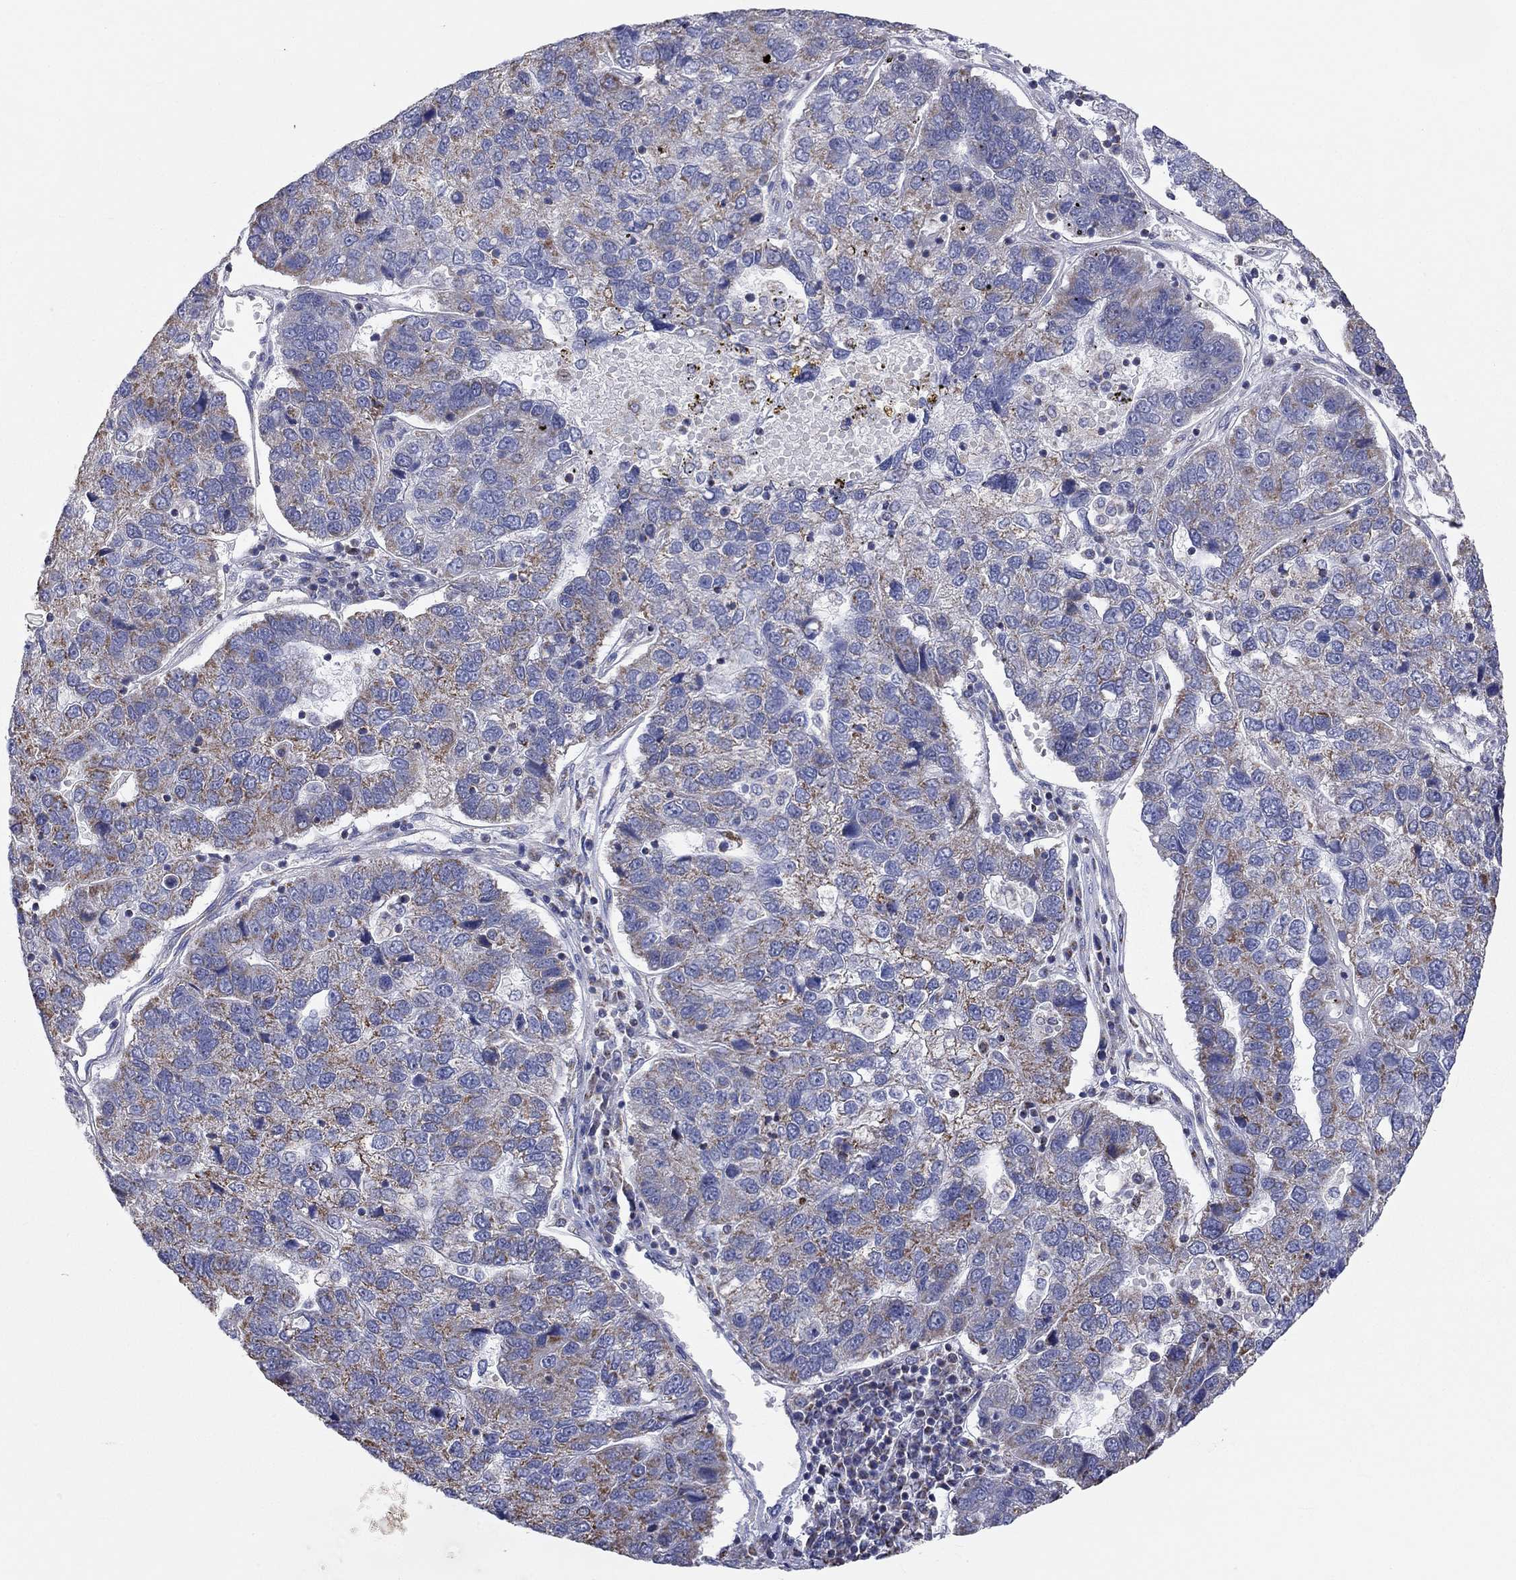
{"staining": {"intensity": "strong", "quantity": "25%-75%", "location": "cytoplasmic/membranous"}, "tissue": "pancreatic cancer", "cell_type": "Tumor cells", "image_type": "cancer", "snomed": [{"axis": "morphology", "description": "Adenocarcinoma, NOS"}, {"axis": "topography", "description": "Pancreas"}], "caption": "An immunohistochemistry (IHC) photomicrograph of tumor tissue is shown. Protein staining in brown highlights strong cytoplasmic/membranous positivity in adenocarcinoma (pancreatic) within tumor cells.", "gene": "RCAN1", "patient": {"sex": "female", "age": 61}}